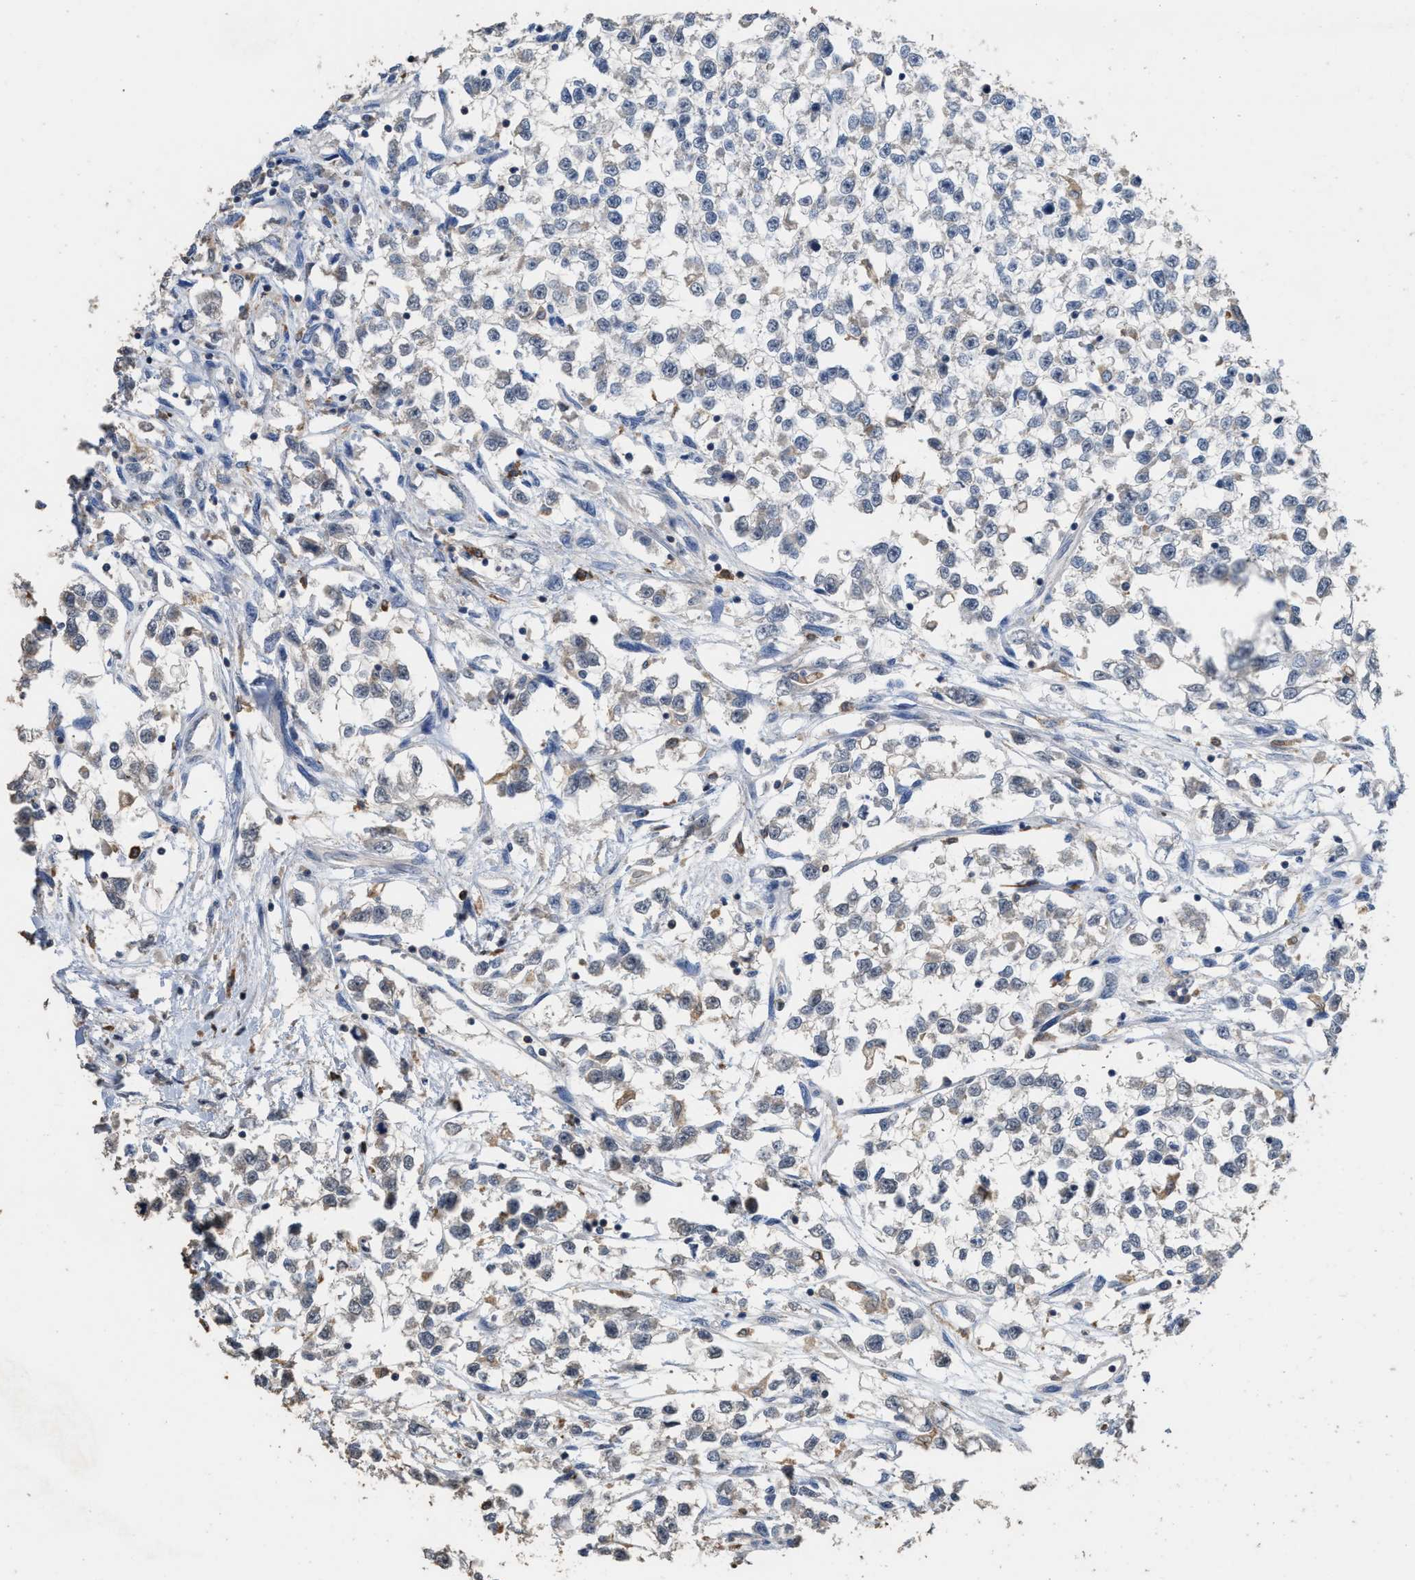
{"staining": {"intensity": "negative", "quantity": "none", "location": "none"}, "tissue": "testis cancer", "cell_type": "Tumor cells", "image_type": "cancer", "snomed": [{"axis": "morphology", "description": "Seminoma, NOS"}, {"axis": "morphology", "description": "Carcinoma, Embryonal, NOS"}, {"axis": "topography", "description": "Testis"}], "caption": "Testis cancer was stained to show a protein in brown. There is no significant expression in tumor cells.", "gene": "TDRKH", "patient": {"sex": "male", "age": 51}}